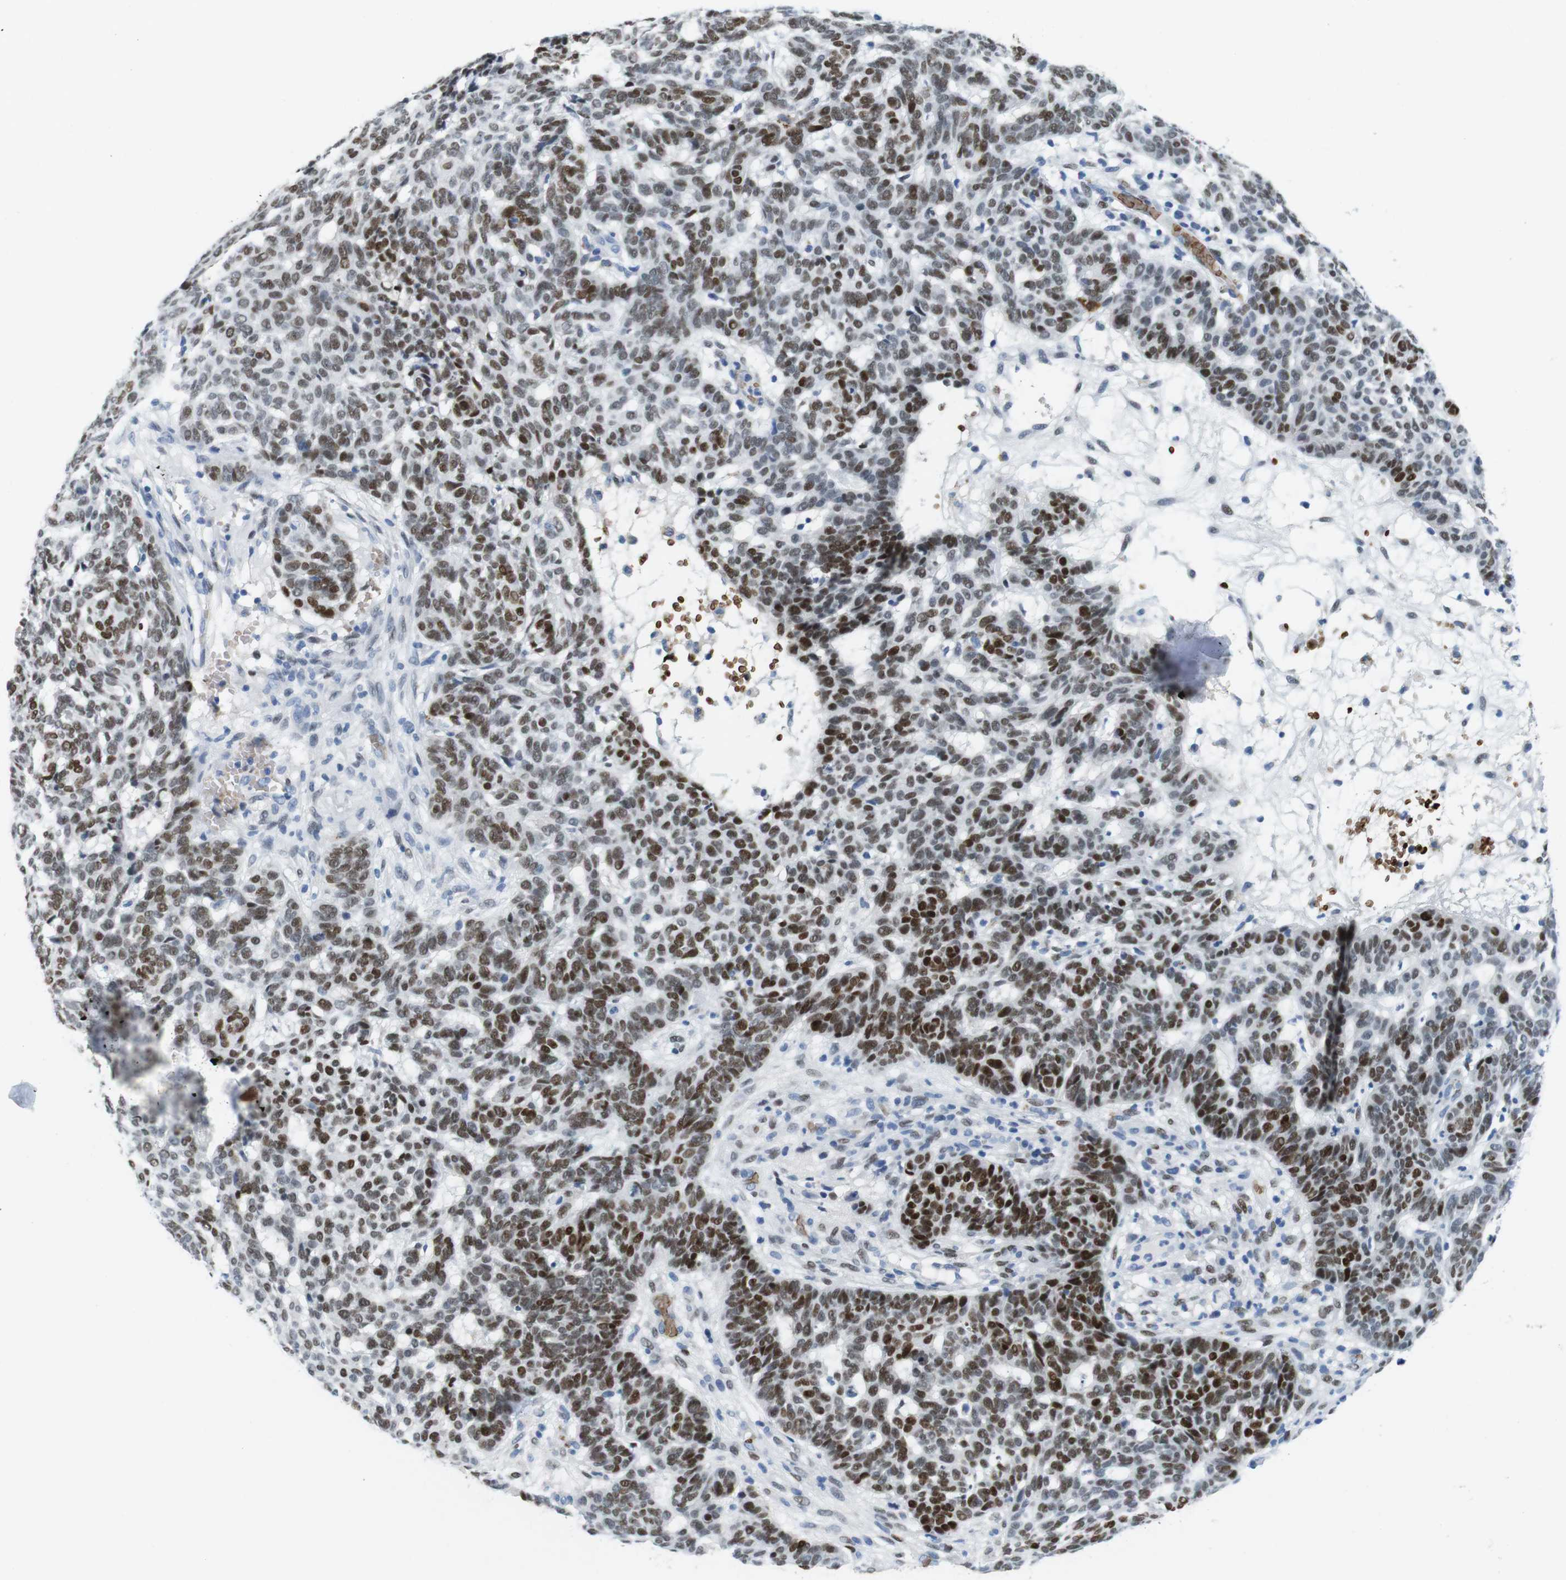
{"staining": {"intensity": "strong", "quantity": ">75%", "location": "nuclear"}, "tissue": "skin cancer", "cell_type": "Tumor cells", "image_type": "cancer", "snomed": [{"axis": "morphology", "description": "Basal cell carcinoma"}, {"axis": "topography", "description": "Skin"}], "caption": "Human skin cancer (basal cell carcinoma) stained for a protein (brown) exhibits strong nuclear positive positivity in approximately >75% of tumor cells.", "gene": "TFAP2C", "patient": {"sex": "male", "age": 85}}